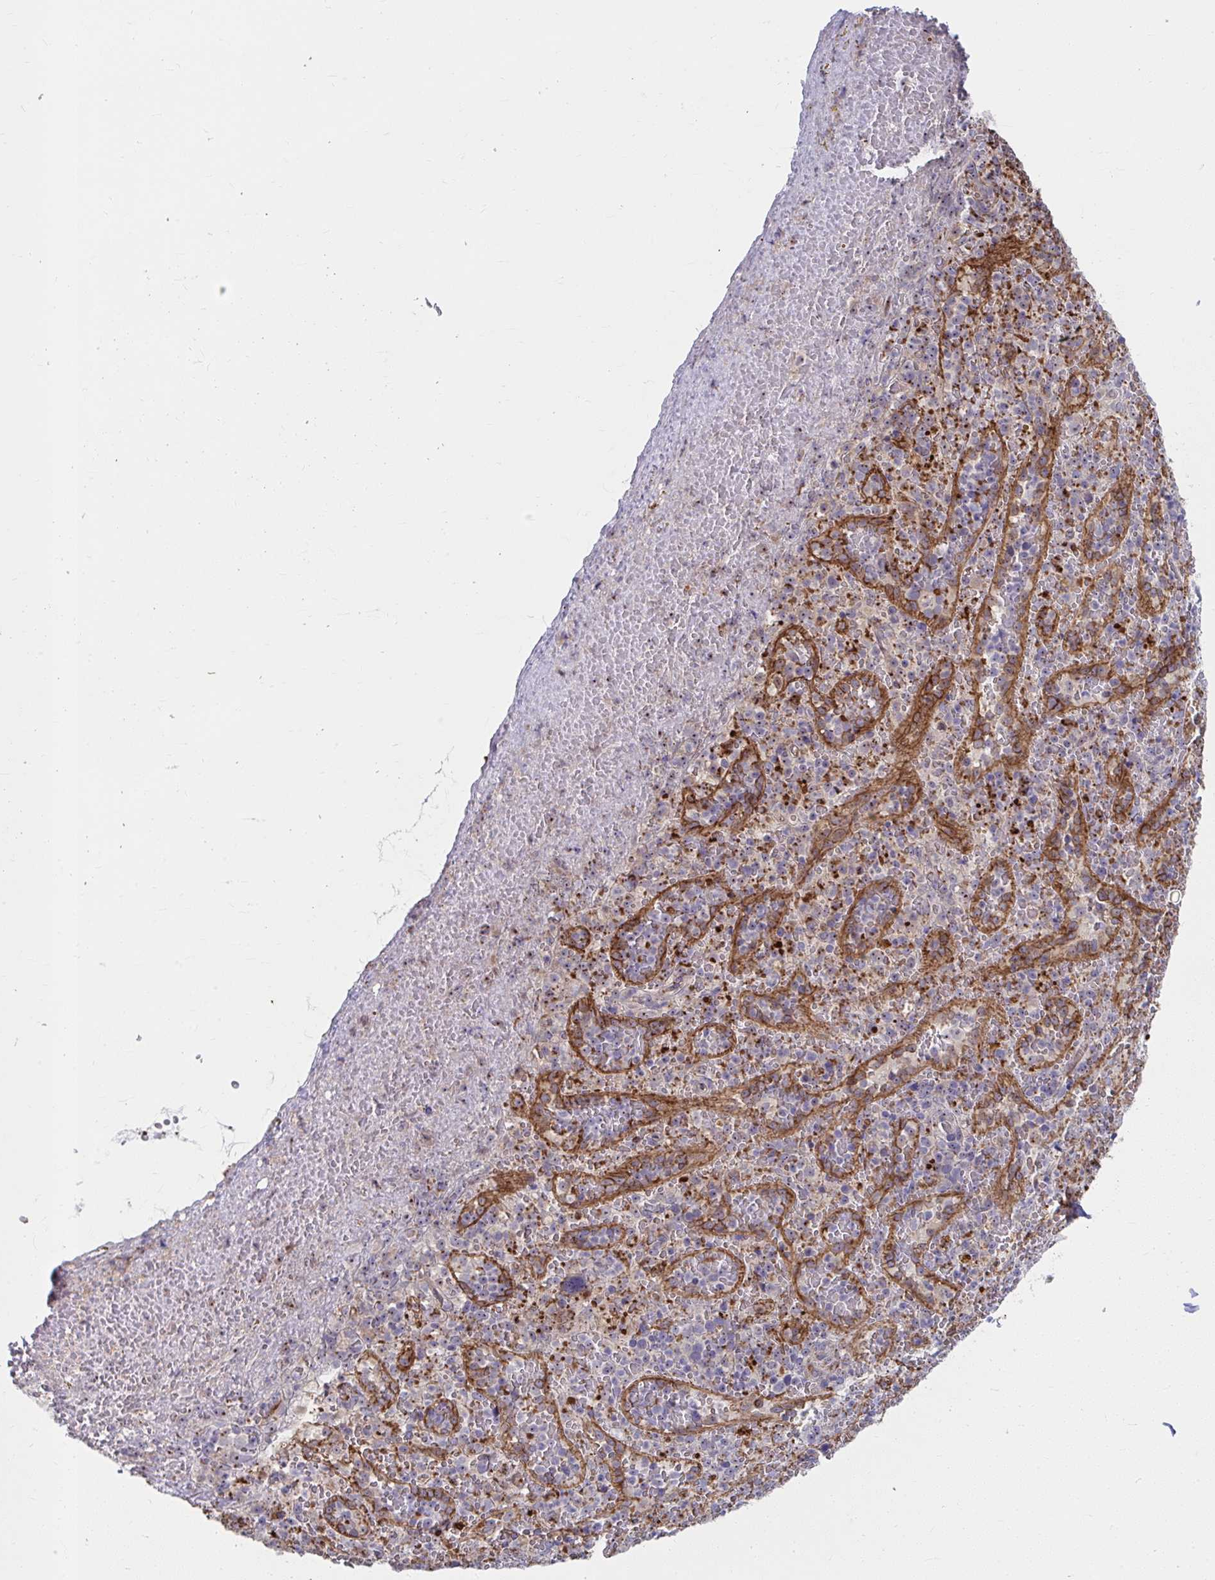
{"staining": {"intensity": "negative", "quantity": "none", "location": "none"}, "tissue": "spleen", "cell_type": "Cells in red pulp", "image_type": "normal", "snomed": [{"axis": "morphology", "description": "Normal tissue, NOS"}, {"axis": "topography", "description": "Spleen"}], "caption": "IHC of normal human spleen reveals no expression in cells in red pulp. (Immunohistochemistry, brightfield microscopy, high magnification).", "gene": "MUS81", "patient": {"sex": "female", "age": 50}}